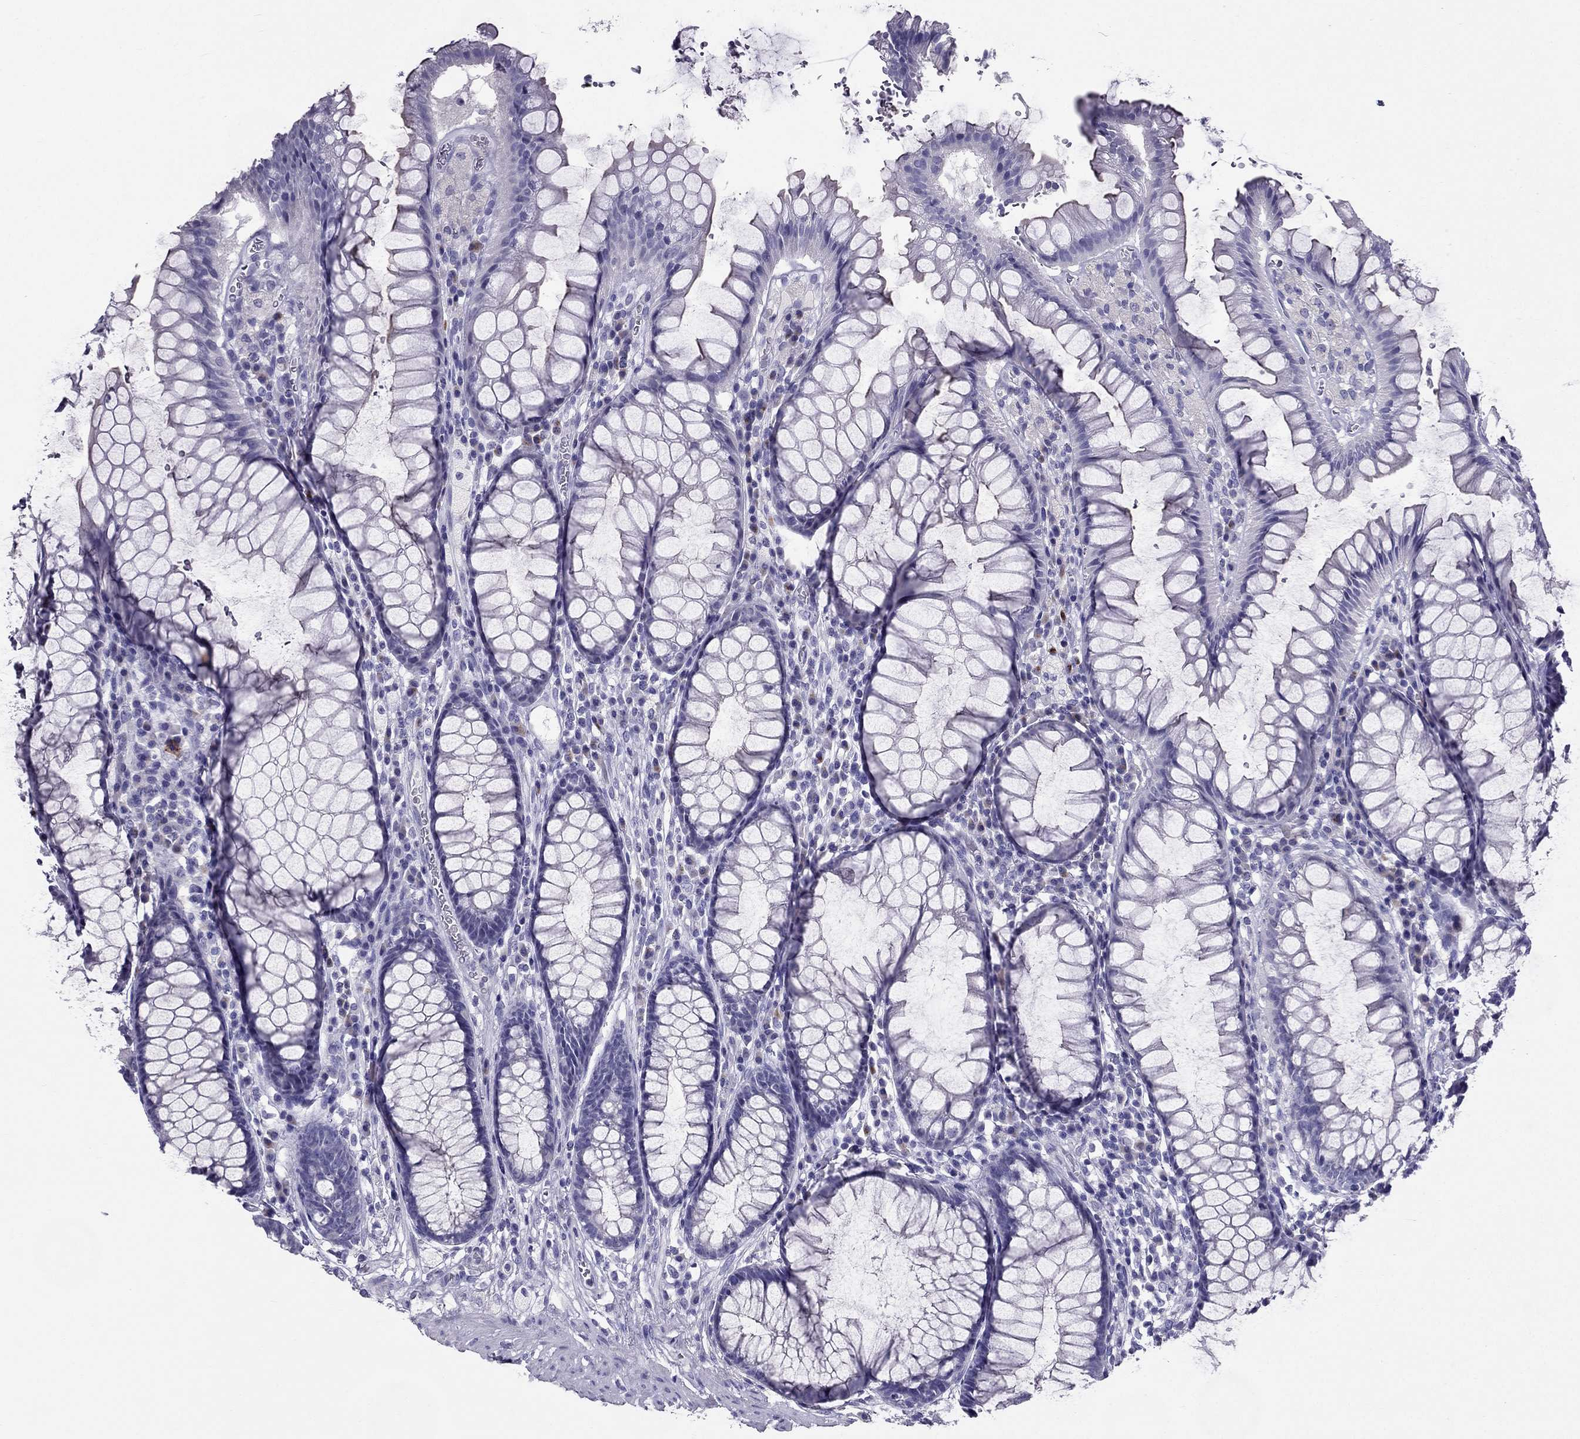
{"staining": {"intensity": "negative", "quantity": "none", "location": "none"}, "tissue": "rectum", "cell_type": "Glandular cells", "image_type": "normal", "snomed": [{"axis": "morphology", "description": "Normal tissue, NOS"}, {"axis": "topography", "description": "Rectum"}], "caption": "High power microscopy micrograph of an IHC histopathology image of normal rectum, revealing no significant positivity in glandular cells. Nuclei are stained in blue.", "gene": "ZNF541", "patient": {"sex": "female", "age": 68}}